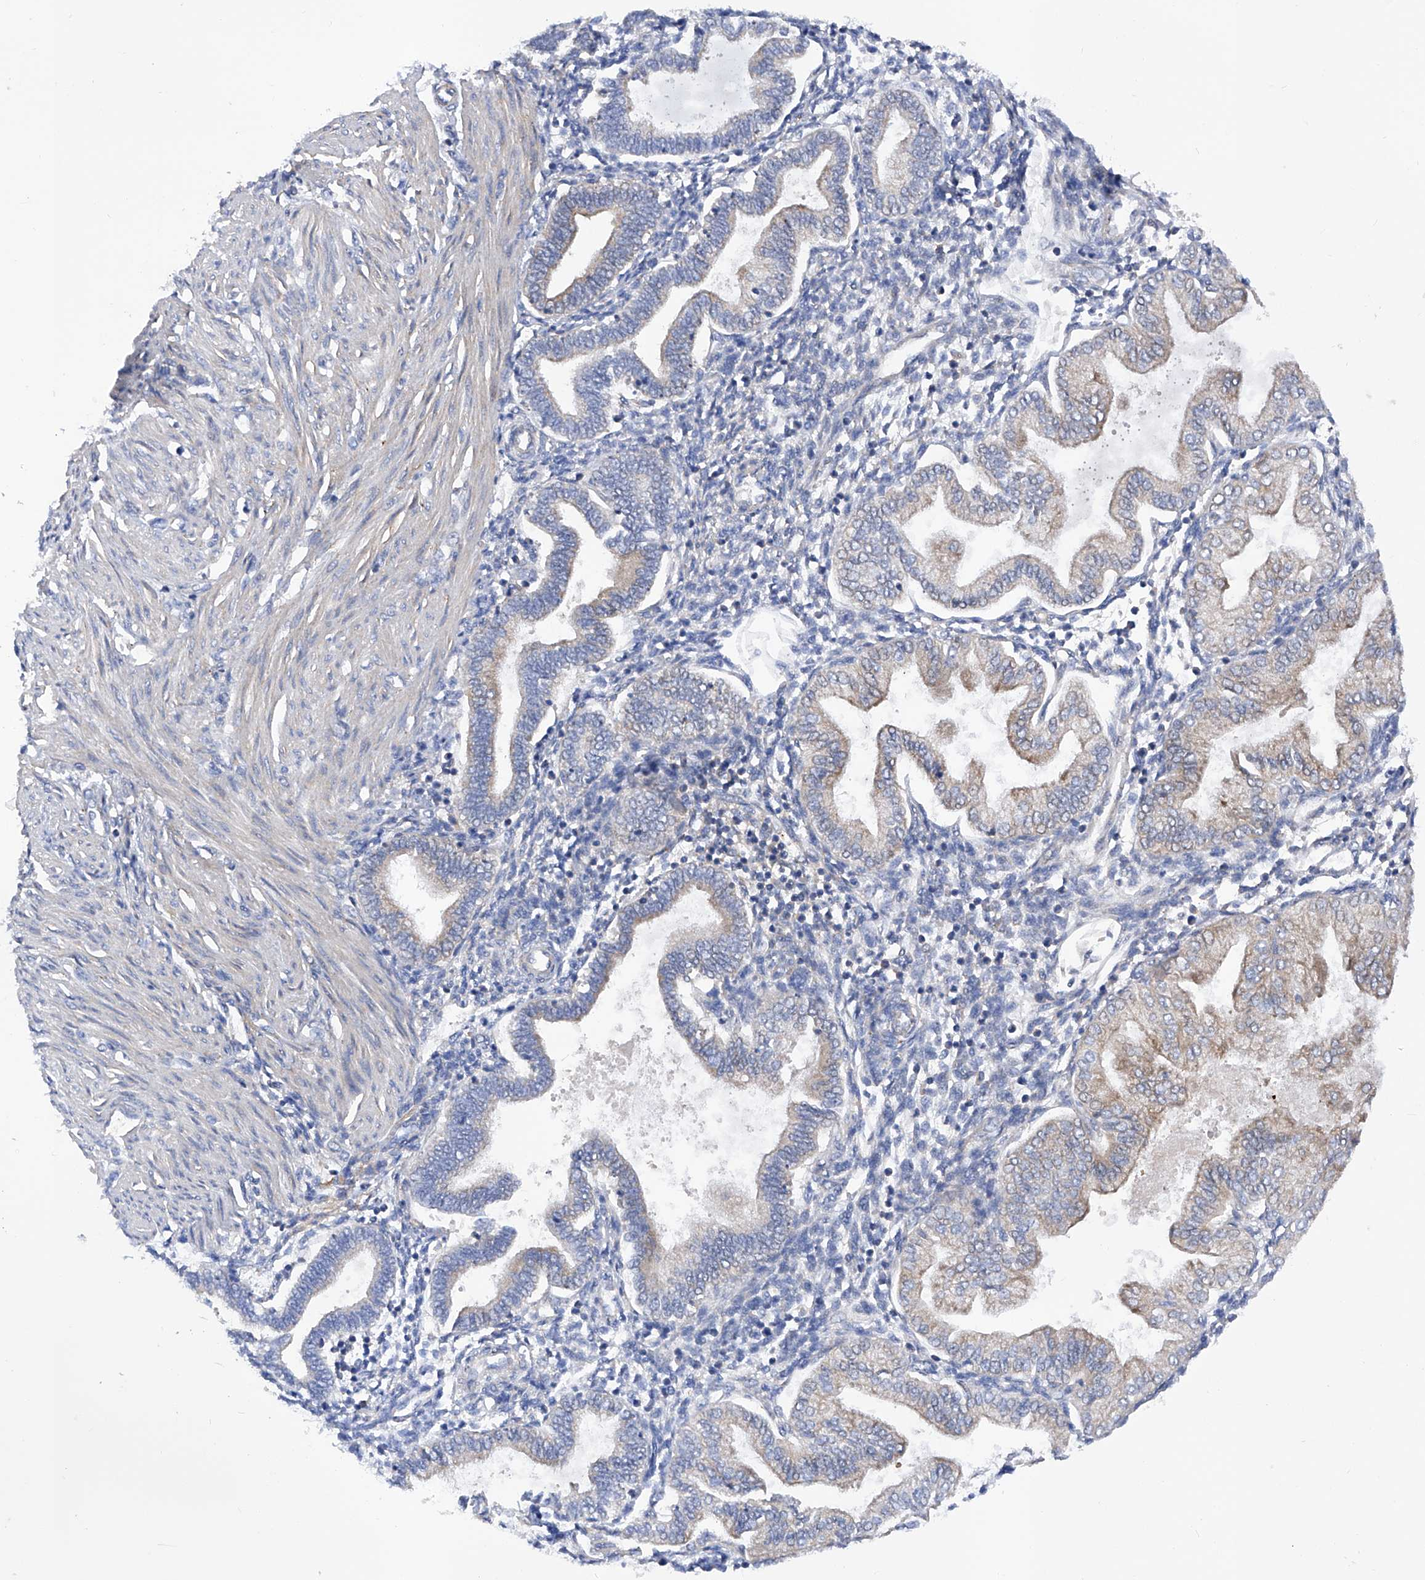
{"staining": {"intensity": "negative", "quantity": "none", "location": "none"}, "tissue": "endometrium", "cell_type": "Cells in endometrial stroma", "image_type": "normal", "snomed": [{"axis": "morphology", "description": "Normal tissue, NOS"}, {"axis": "topography", "description": "Endometrium"}], "caption": "Immunohistochemistry (IHC) of benign human endometrium demonstrates no expression in cells in endometrial stroma.", "gene": "INPP5B", "patient": {"sex": "female", "age": 53}}